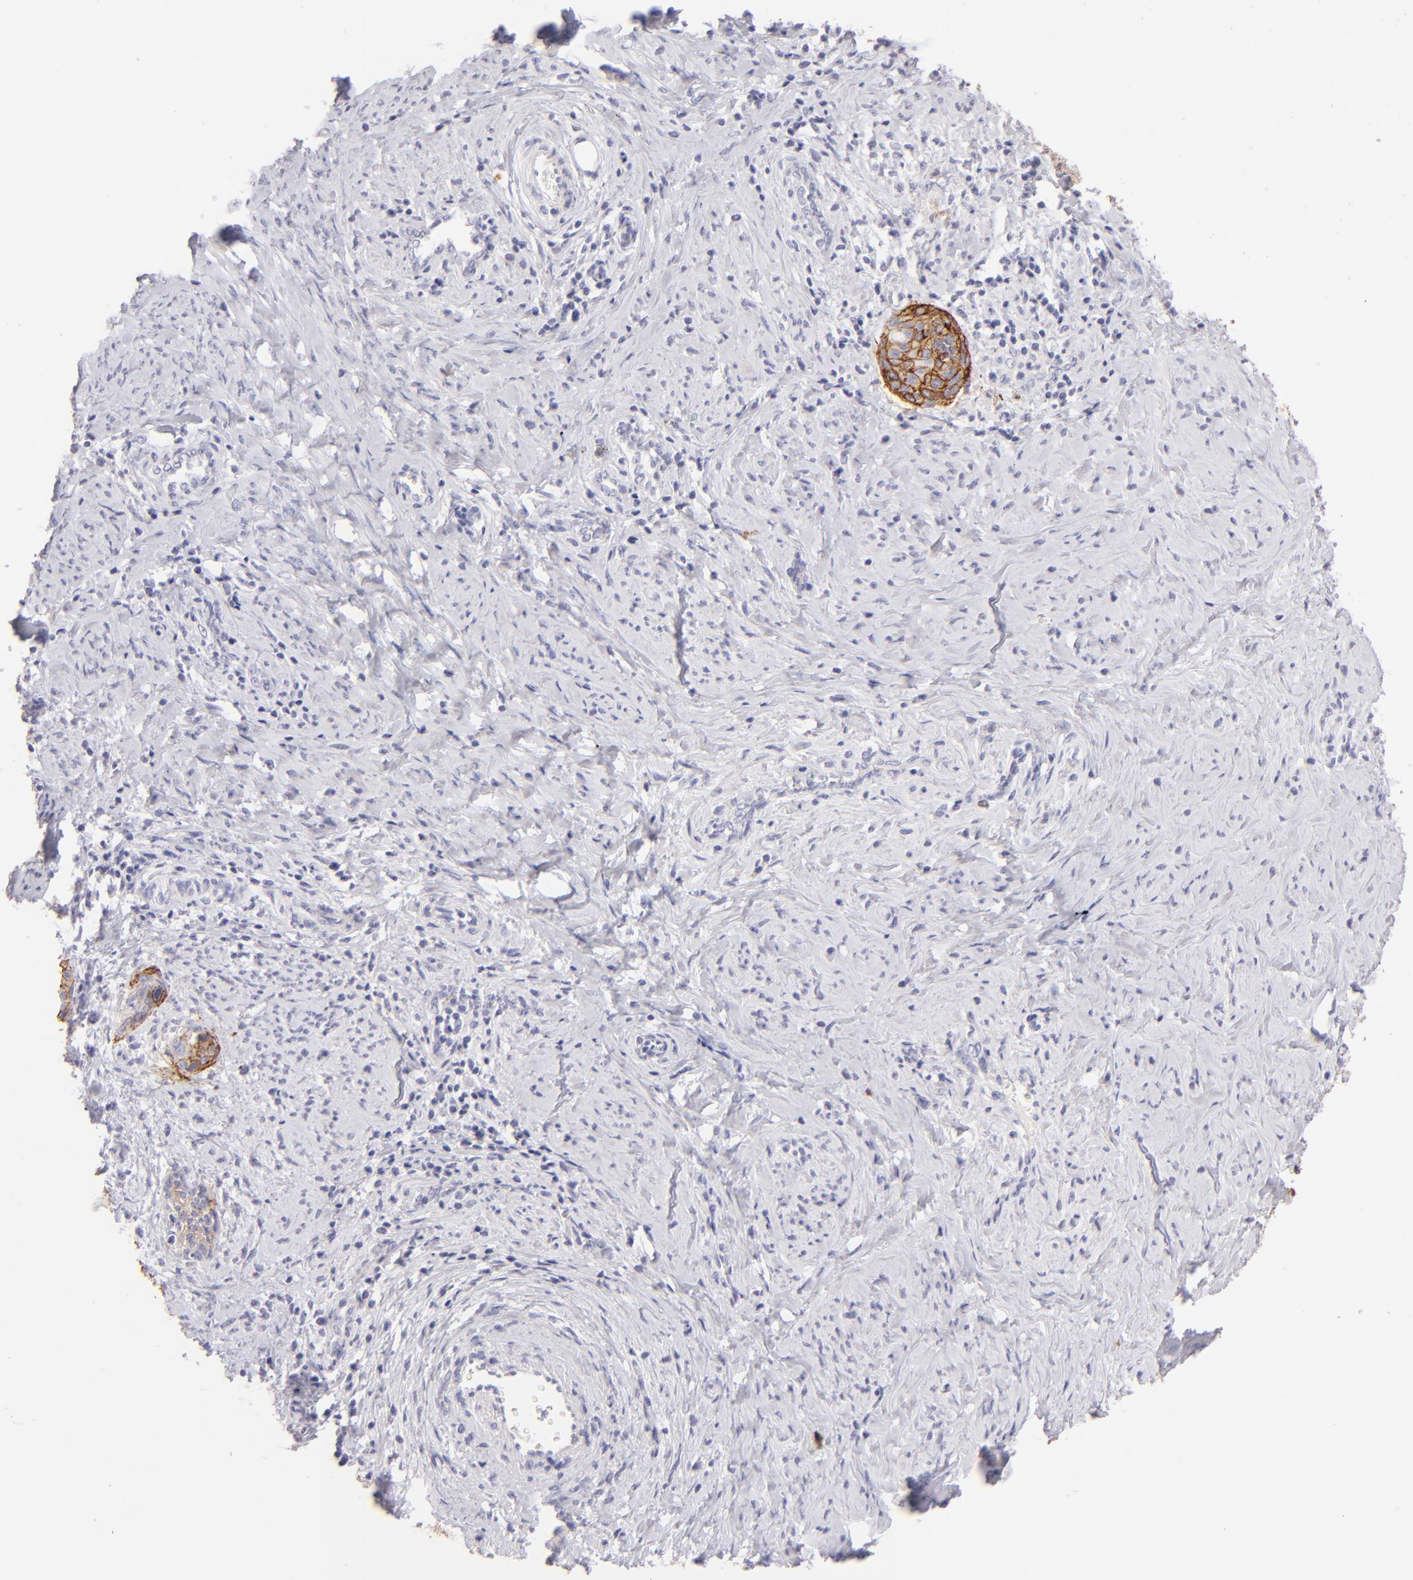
{"staining": {"intensity": "moderate", "quantity": "25%-75%", "location": "cytoplasmic/membranous"}, "tissue": "cervical cancer", "cell_type": "Tumor cells", "image_type": "cancer", "snomed": [{"axis": "morphology", "description": "Squamous cell carcinoma, NOS"}, {"axis": "topography", "description": "Cervix"}], "caption": "Cervical cancer (squamous cell carcinoma) was stained to show a protein in brown. There is medium levels of moderate cytoplasmic/membranous staining in approximately 25%-75% of tumor cells.", "gene": "CLDN4", "patient": {"sex": "female", "age": 33}}